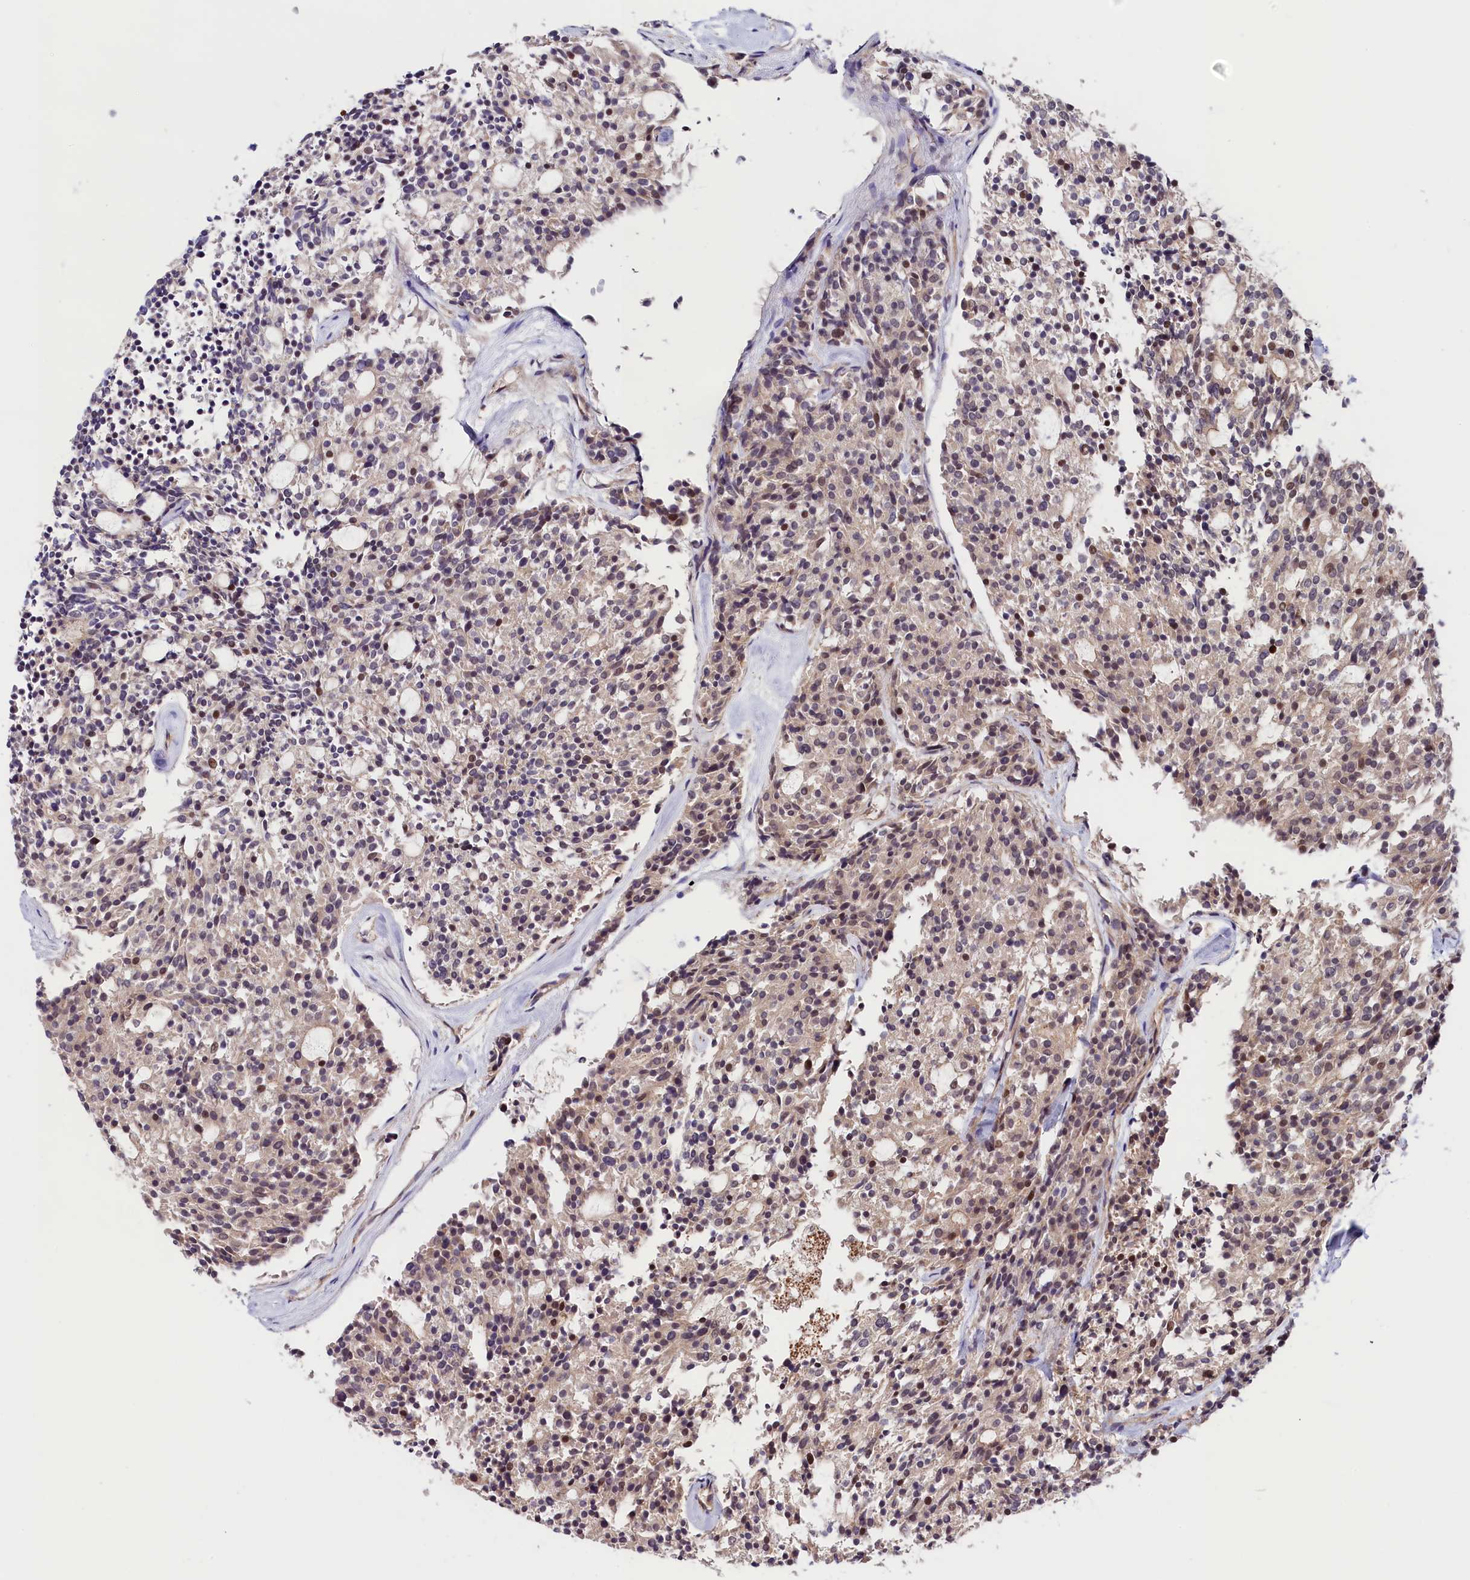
{"staining": {"intensity": "weak", "quantity": "<25%", "location": "nuclear"}, "tissue": "carcinoid", "cell_type": "Tumor cells", "image_type": "cancer", "snomed": [{"axis": "morphology", "description": "Carcinoid, malignant, NOS"}, {"axis": "topography", "description": "Pancreas"}], "caption": "DAB (3,3'-diaminobenzidine) immunohistochemical staining of carcinoid exhibits no significant staining in tumor cells.", "gene": "CACNA1H", "patient": {"sex": "female", "age": 54}}